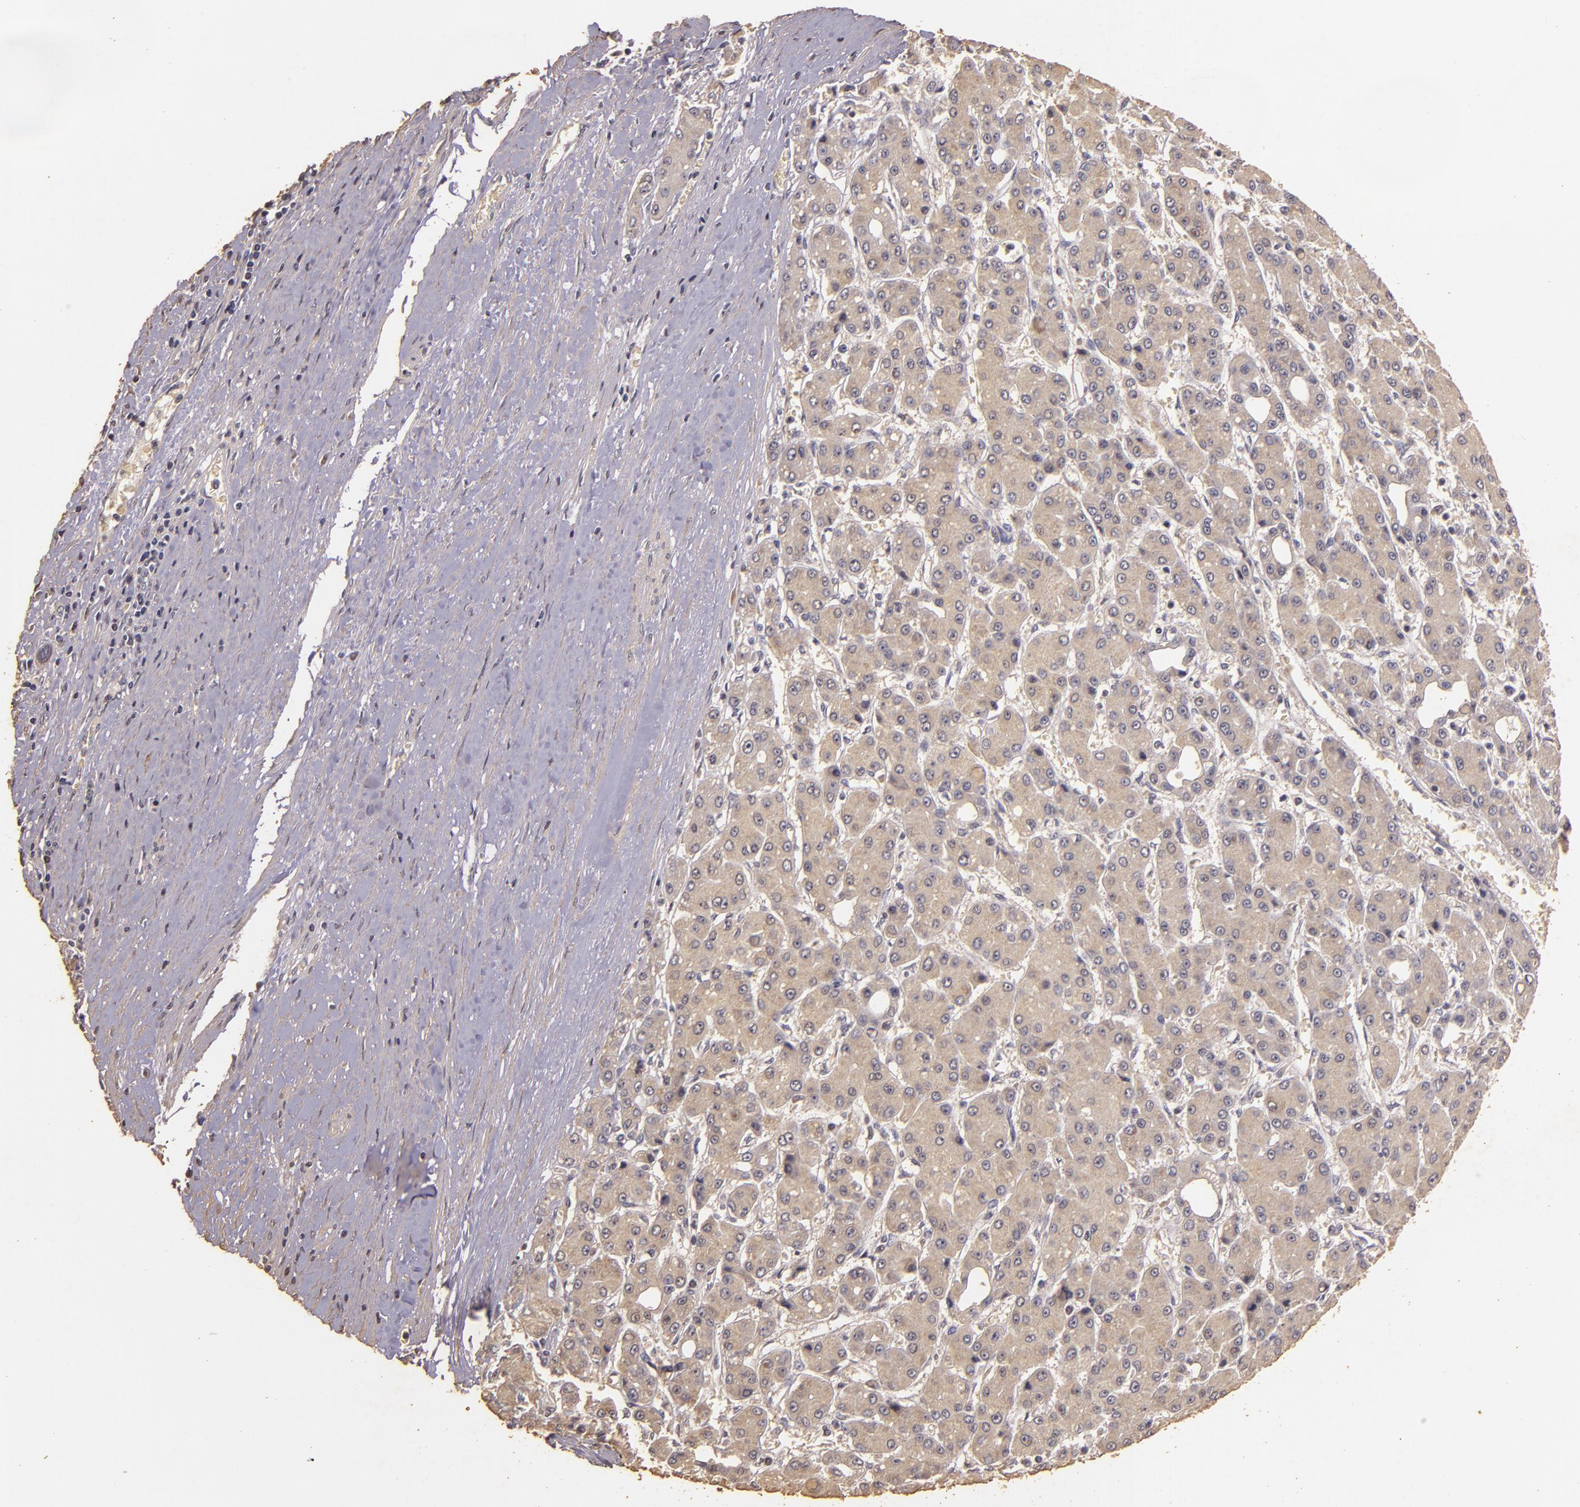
{"staining": {"intensity": "weak", "quantity": ">75%", "location": "cytoplasmic/membranous"}, "tissue": "liver cancer", "cell_type": "Tumor cells", "image_type": "cancer", "snomed": [{"axis": "morphology", "description": "Carcinoma, Hepatocellular, NOS"}, {"axis": "topography", "description": "Liver"}], "caption": "A brown stain shows weak cytoplasmic/membranous staining of a protein in liver cancer (hepatocellular carcinoma) tumor cells. The protein is shown in brown color, while the nuclei are stained blue.", "gene": "BCL2L13", "patient": {"sex": "male", "age": 69}}